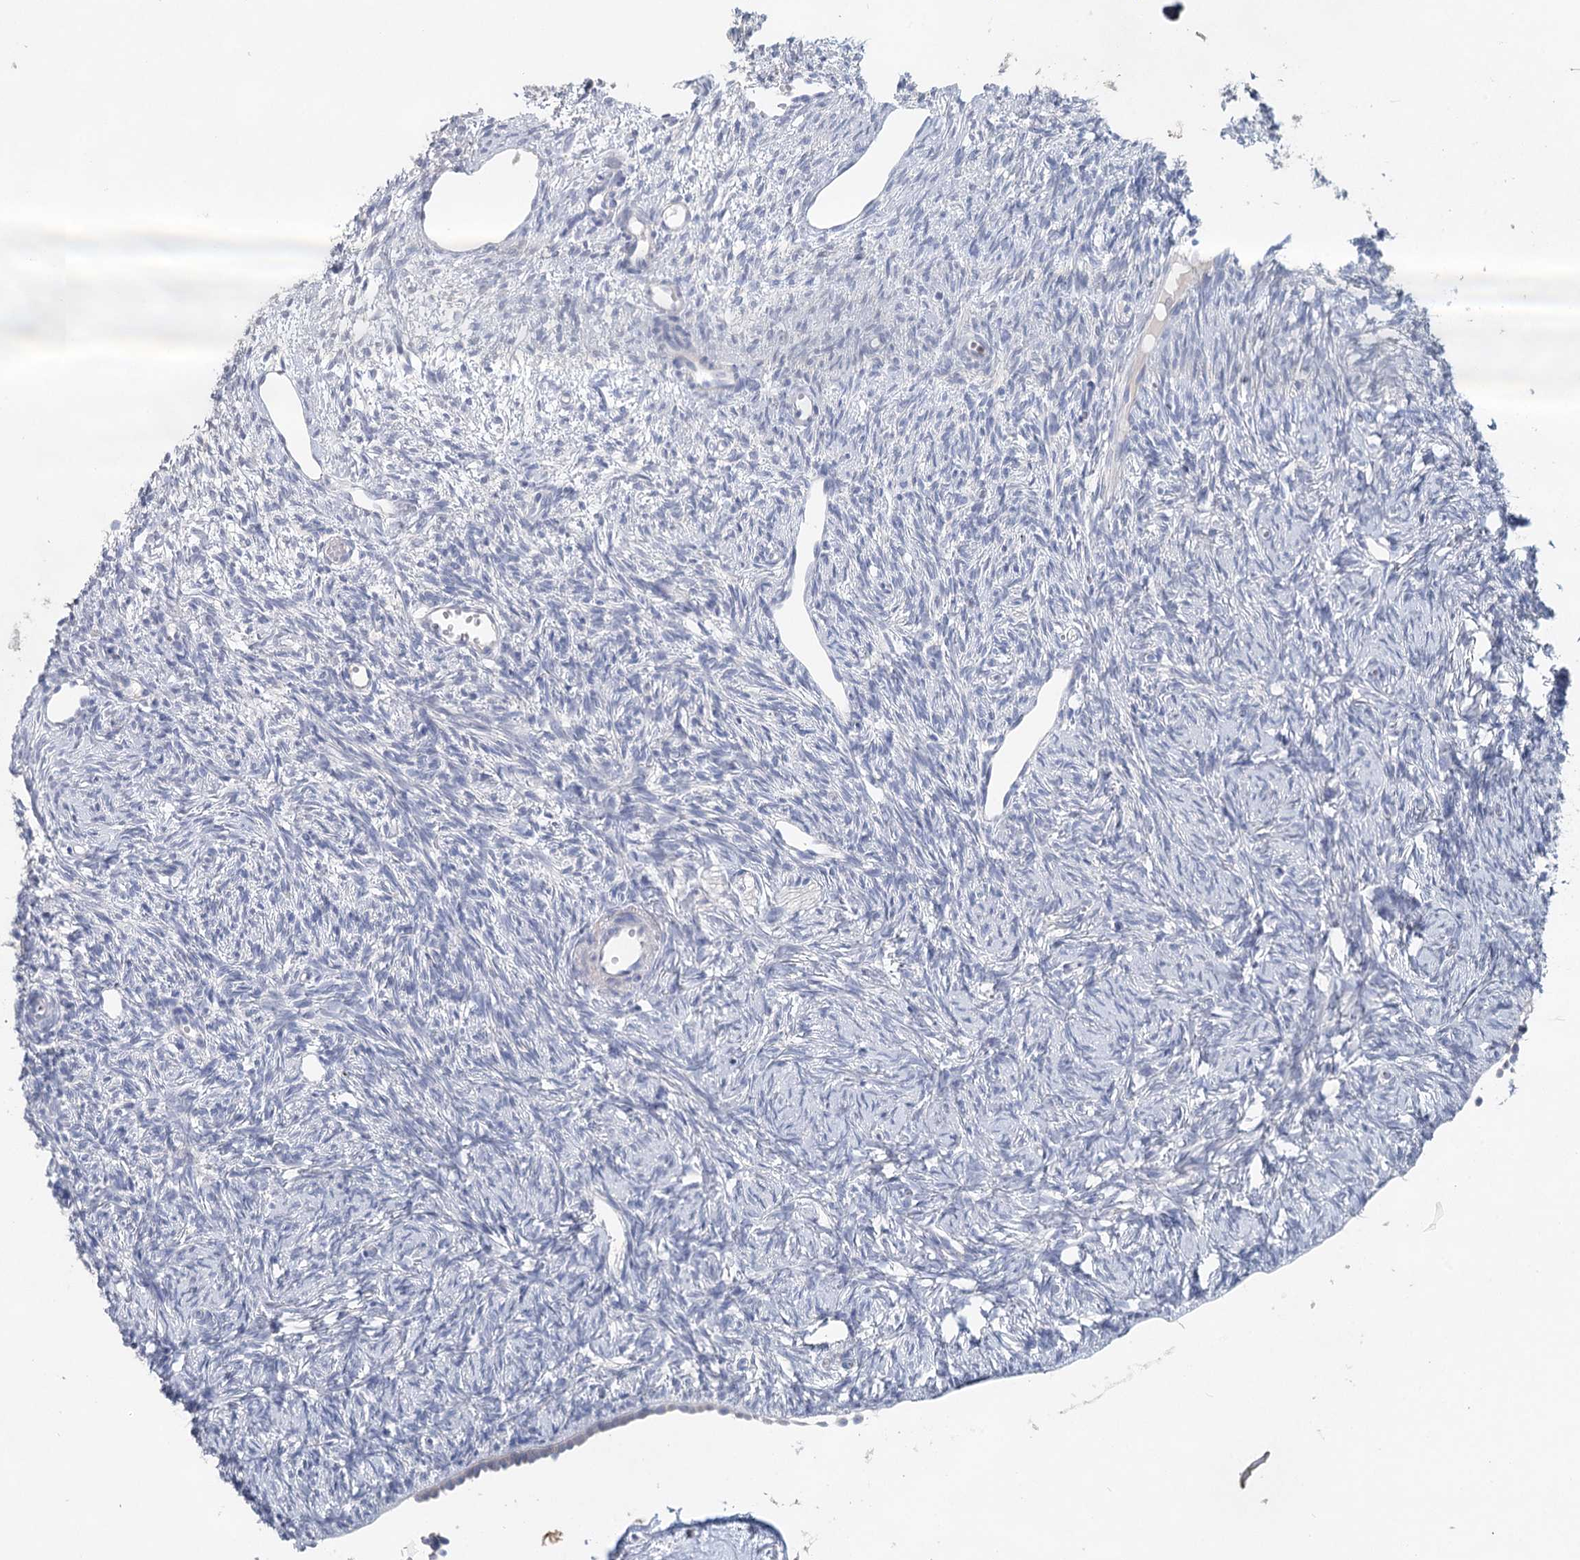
{"staining": {"intensity": "negative", "quantity": "none", "location": "none"}, "tissue": "ovary", "cell_type": "Ovarian stroma cells", "image_type": "normal", "snomed": [{"axis": "morphology", "description": "Normal tissue, NOS"}, {"axis": "topography", "description": "Ovary"}], "caption": "The immunohistochemistry (IHC) micrograph has no significant expression in ovarian stroma cells of ovary. (DAB (3,3'-diaminobenzidine) IHC with hematoxylin counter stain).", "gene": "MYL6B", "patient": {"sex": "female", "age": 51}}